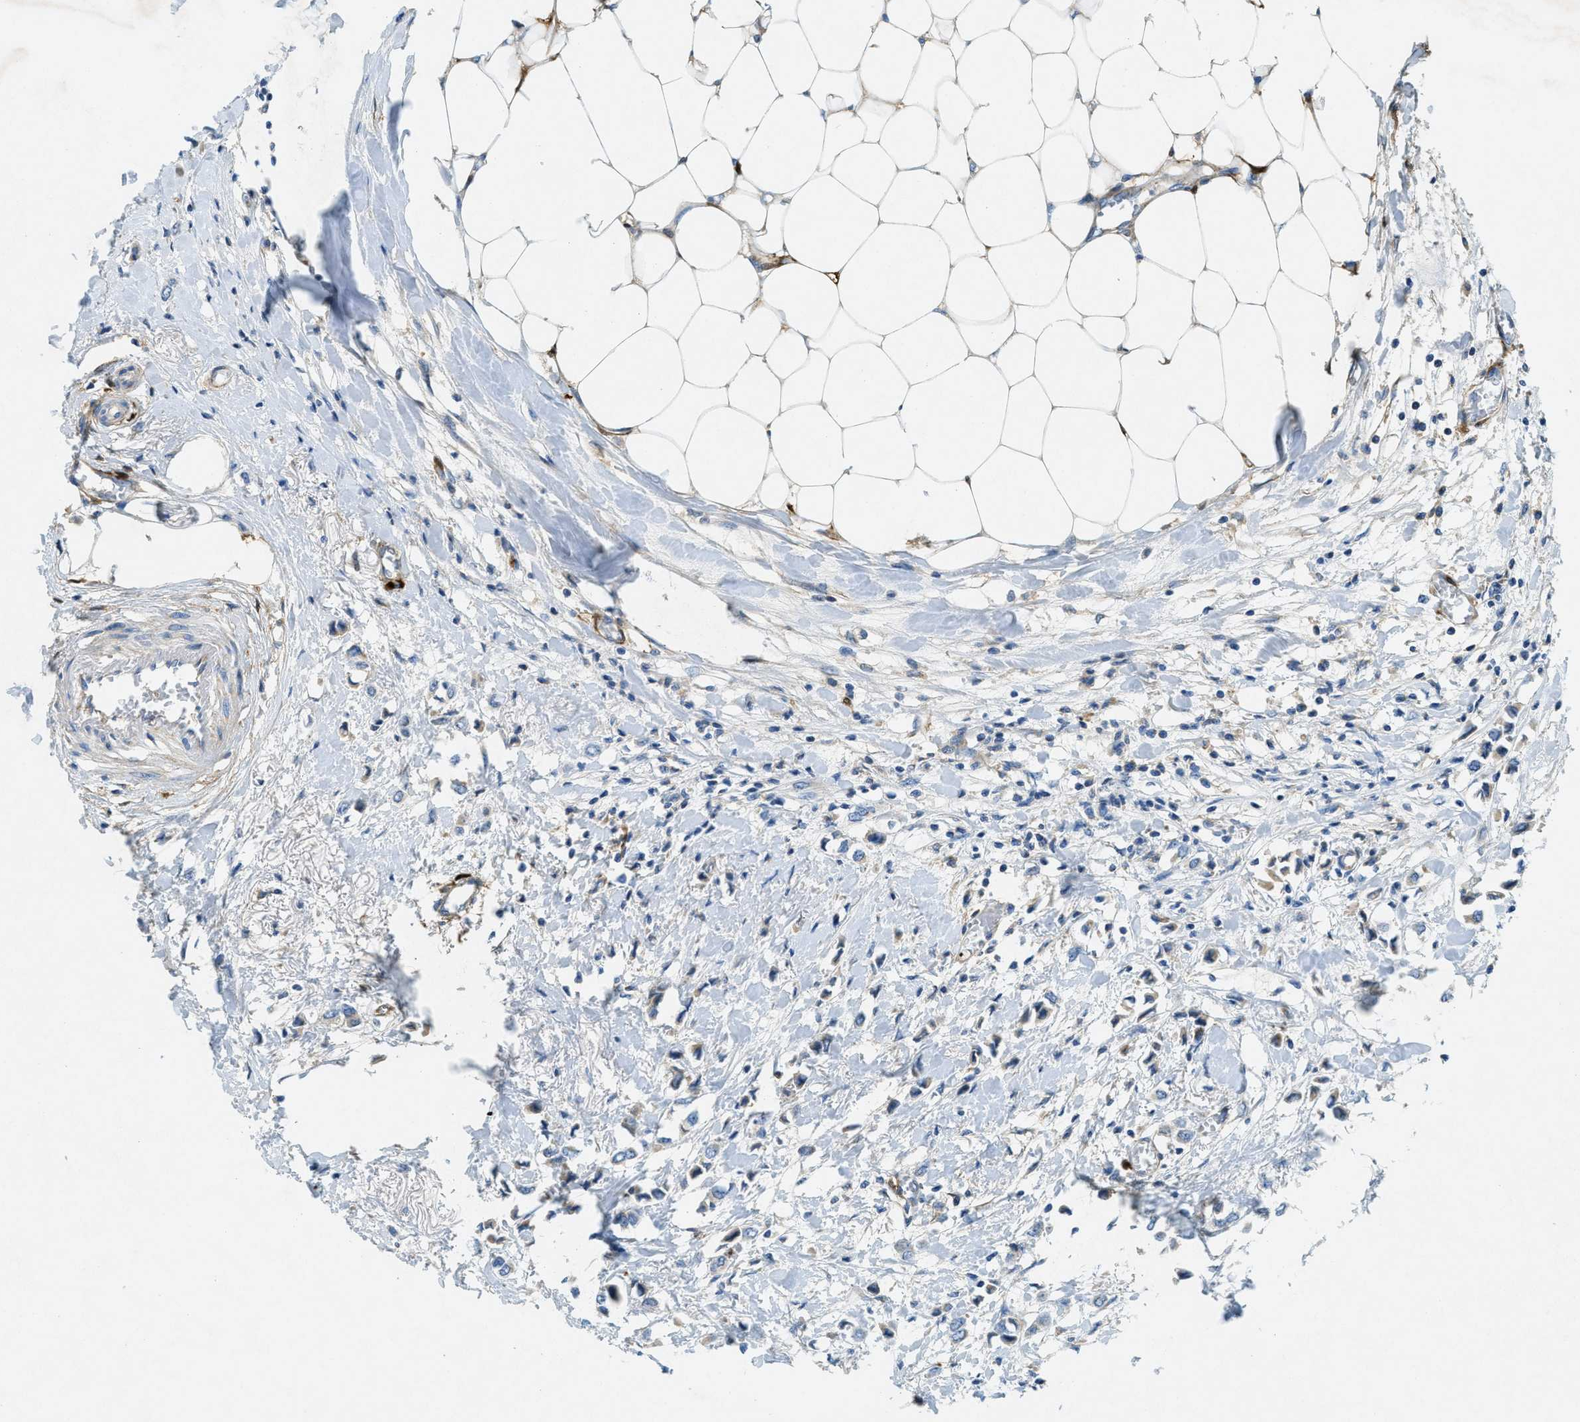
{"staining": {"intensity": "weak", "quantity": "<25%", "location": "cytoplasmic/membranous"}, "tissue": "breast cancer", "cell_type": "Tumor cells", "image_type": "cancer", "snomed": [{"axis": "morphology", "description": "Lobular carcinoma"}, {"axis": "topography", "description": "Breast"}], "caption": "The immunohistochemistry (IHC) image has no significant positivity in tumor cells of breast cancer tissue.", "gene": "CYGB", "patient": {"sex": "female", "age": 51}}